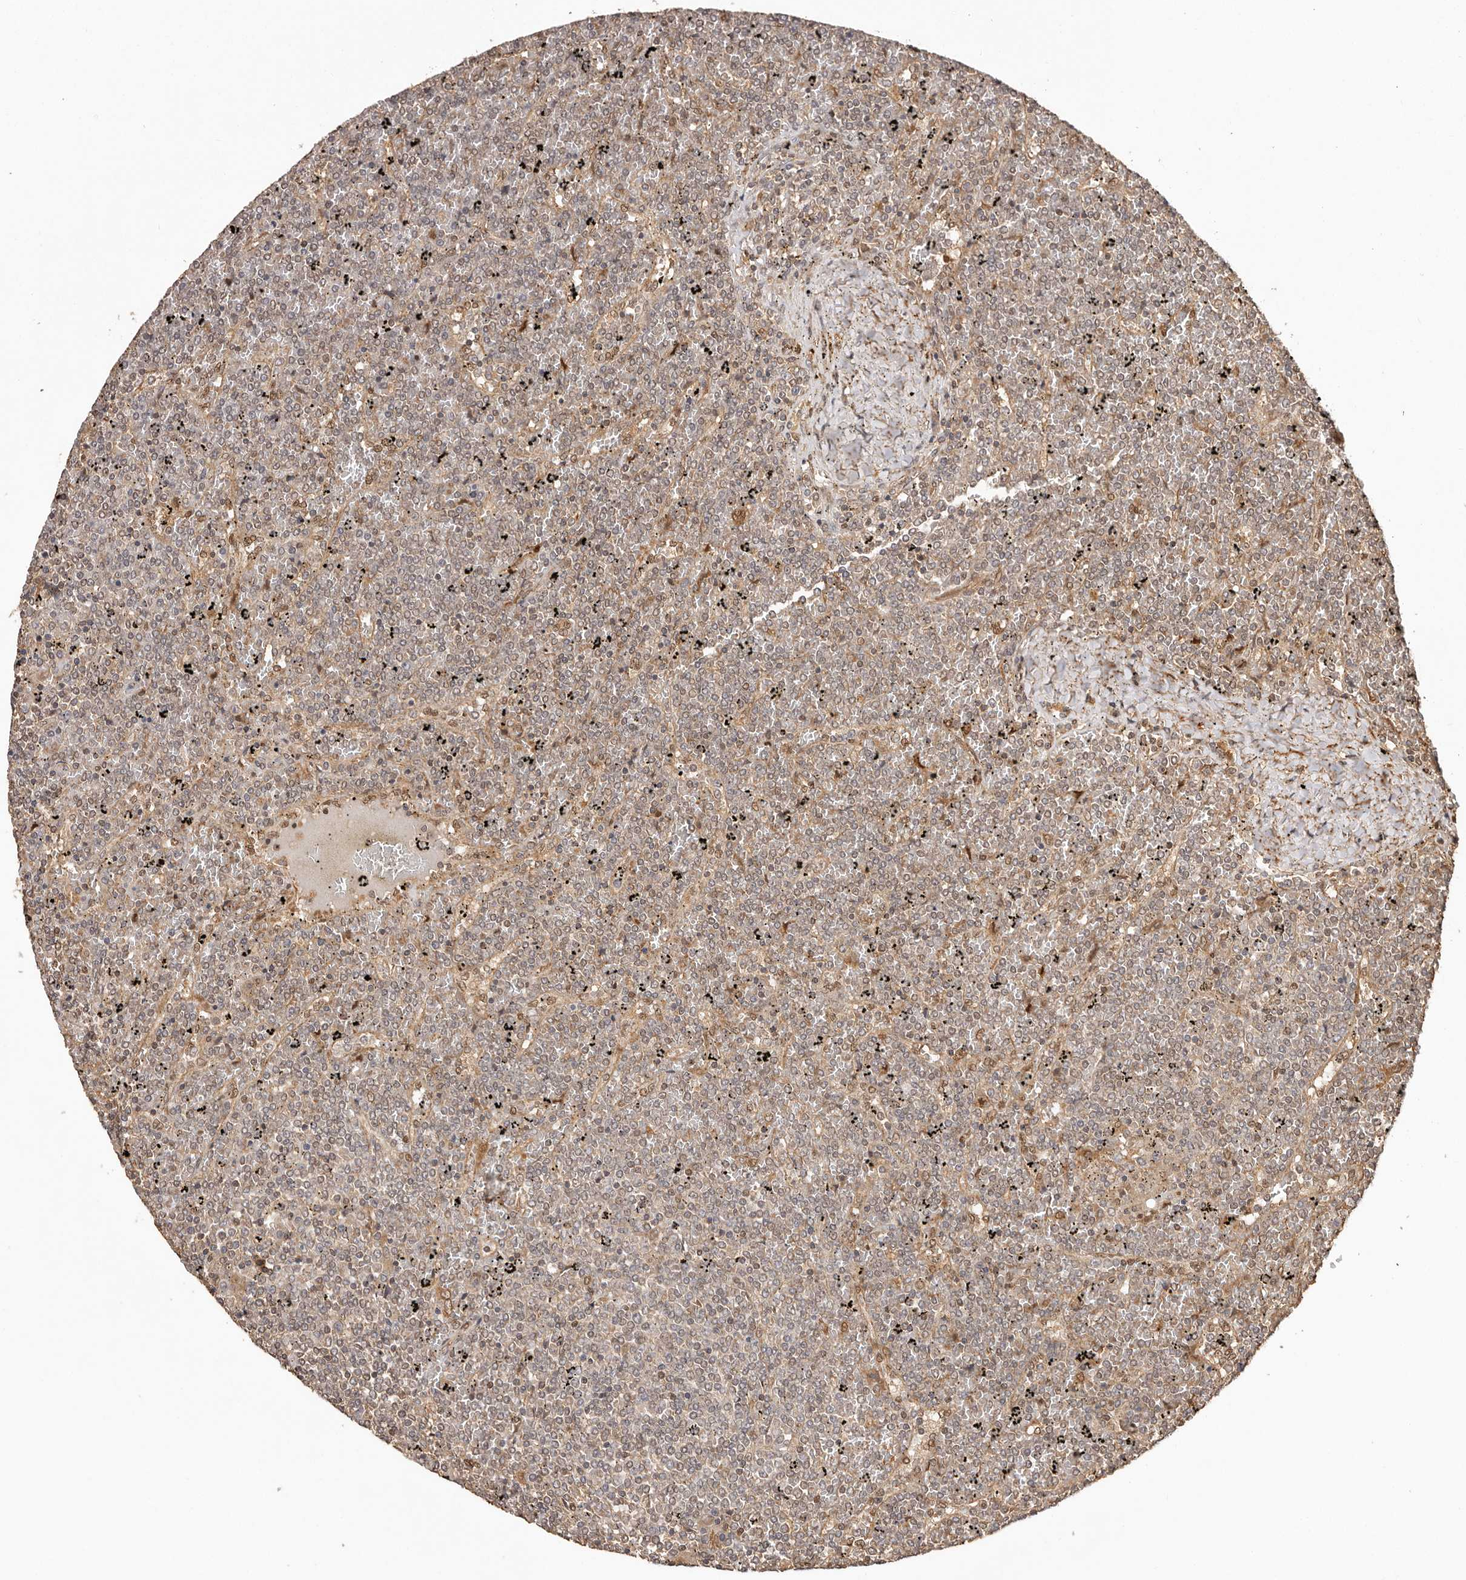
{"staining": {"intensity": "weak", "quantity": "25%-75%", "location": "cytoplasmic/membranous,nuclear"}, "tissue": "lymphoma", "cell_type": "Tumor cells", "image_type": "cancer", "snomed": [{"axis": "morphology", "description": "Malignant lymphoma, non-Hodgkin's type, Low grade"}, {"axis": "topography", "description": "Spleen"}], "caption": "Brown immunohistochemical staining in human low-grade malignant lymphoma, non-Hodgkin's type shows weak cytoplasmic/membranous and nuclear staining in approximately 25%-75% of tumor cells. (Stains: DAB in brown, nuclei in blue, Microscopy: brightfield microscopy at high magnification).", "gene": "UBR2", "patient": {"sex": "female", "age": 19}}